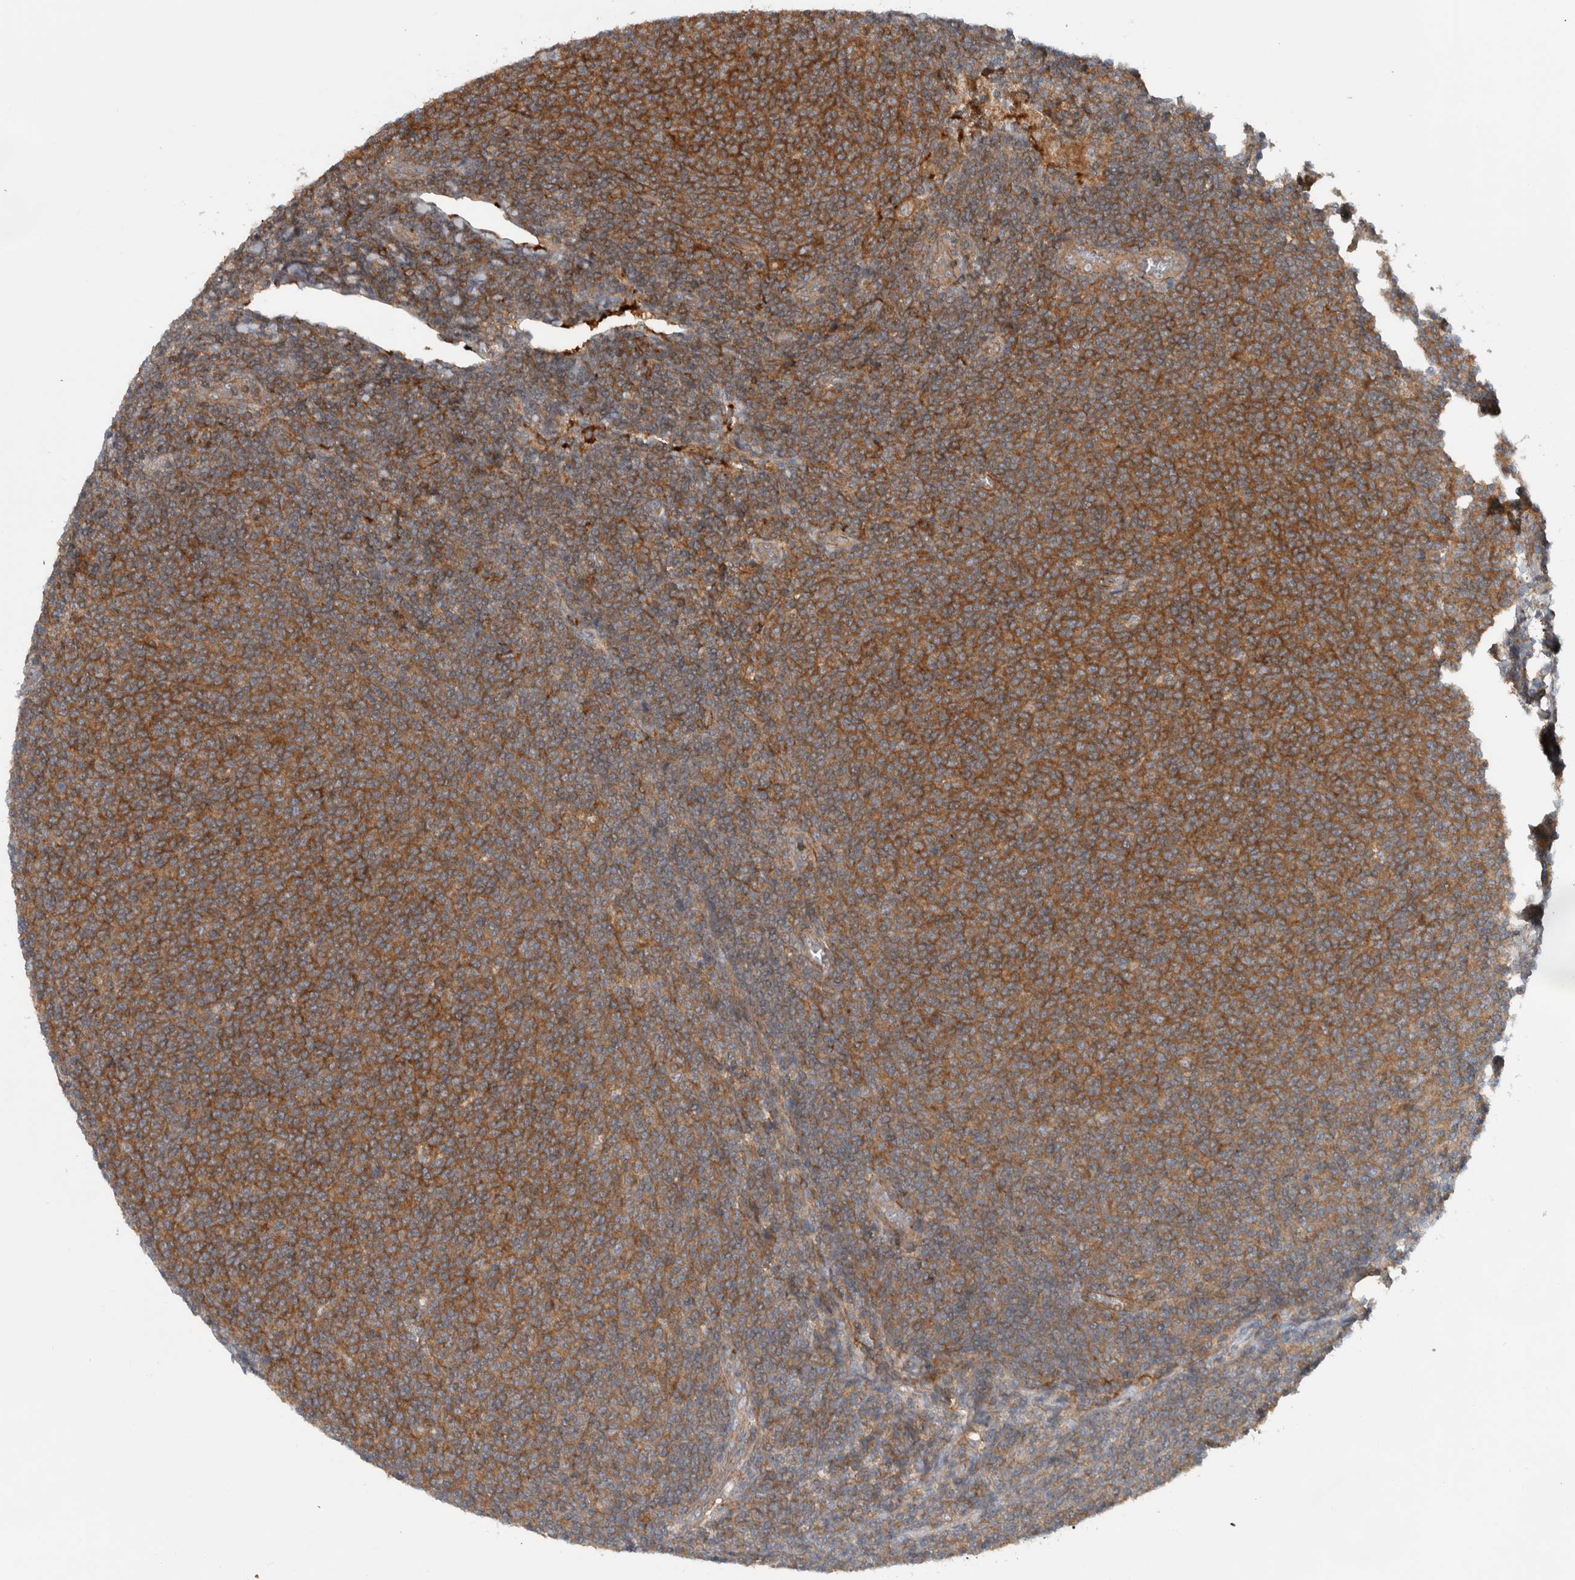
{"staining": {"intensity": "moderate", "quantity": ">75%", "location": "cytoplasmic/membranous"}, "tissue": "lymphoma", "cell_type": "Tumor cells", "image_type": "cancer", "snomed": [{"axis": "morphology", "description": "Malignant lymphoma, non-Hodgkin's type, Low grade"}, {"axis": "topography", "description": "Lymph node"}], "caption": "Low-grade malignant lymphoma, non-Hodgkin's type tissue displays moderate cytoplasmic/membranous expression in approximately >75% of tumor cells", "gene": "MPRIP", "patient": {"sex": "male", "age": 66}}